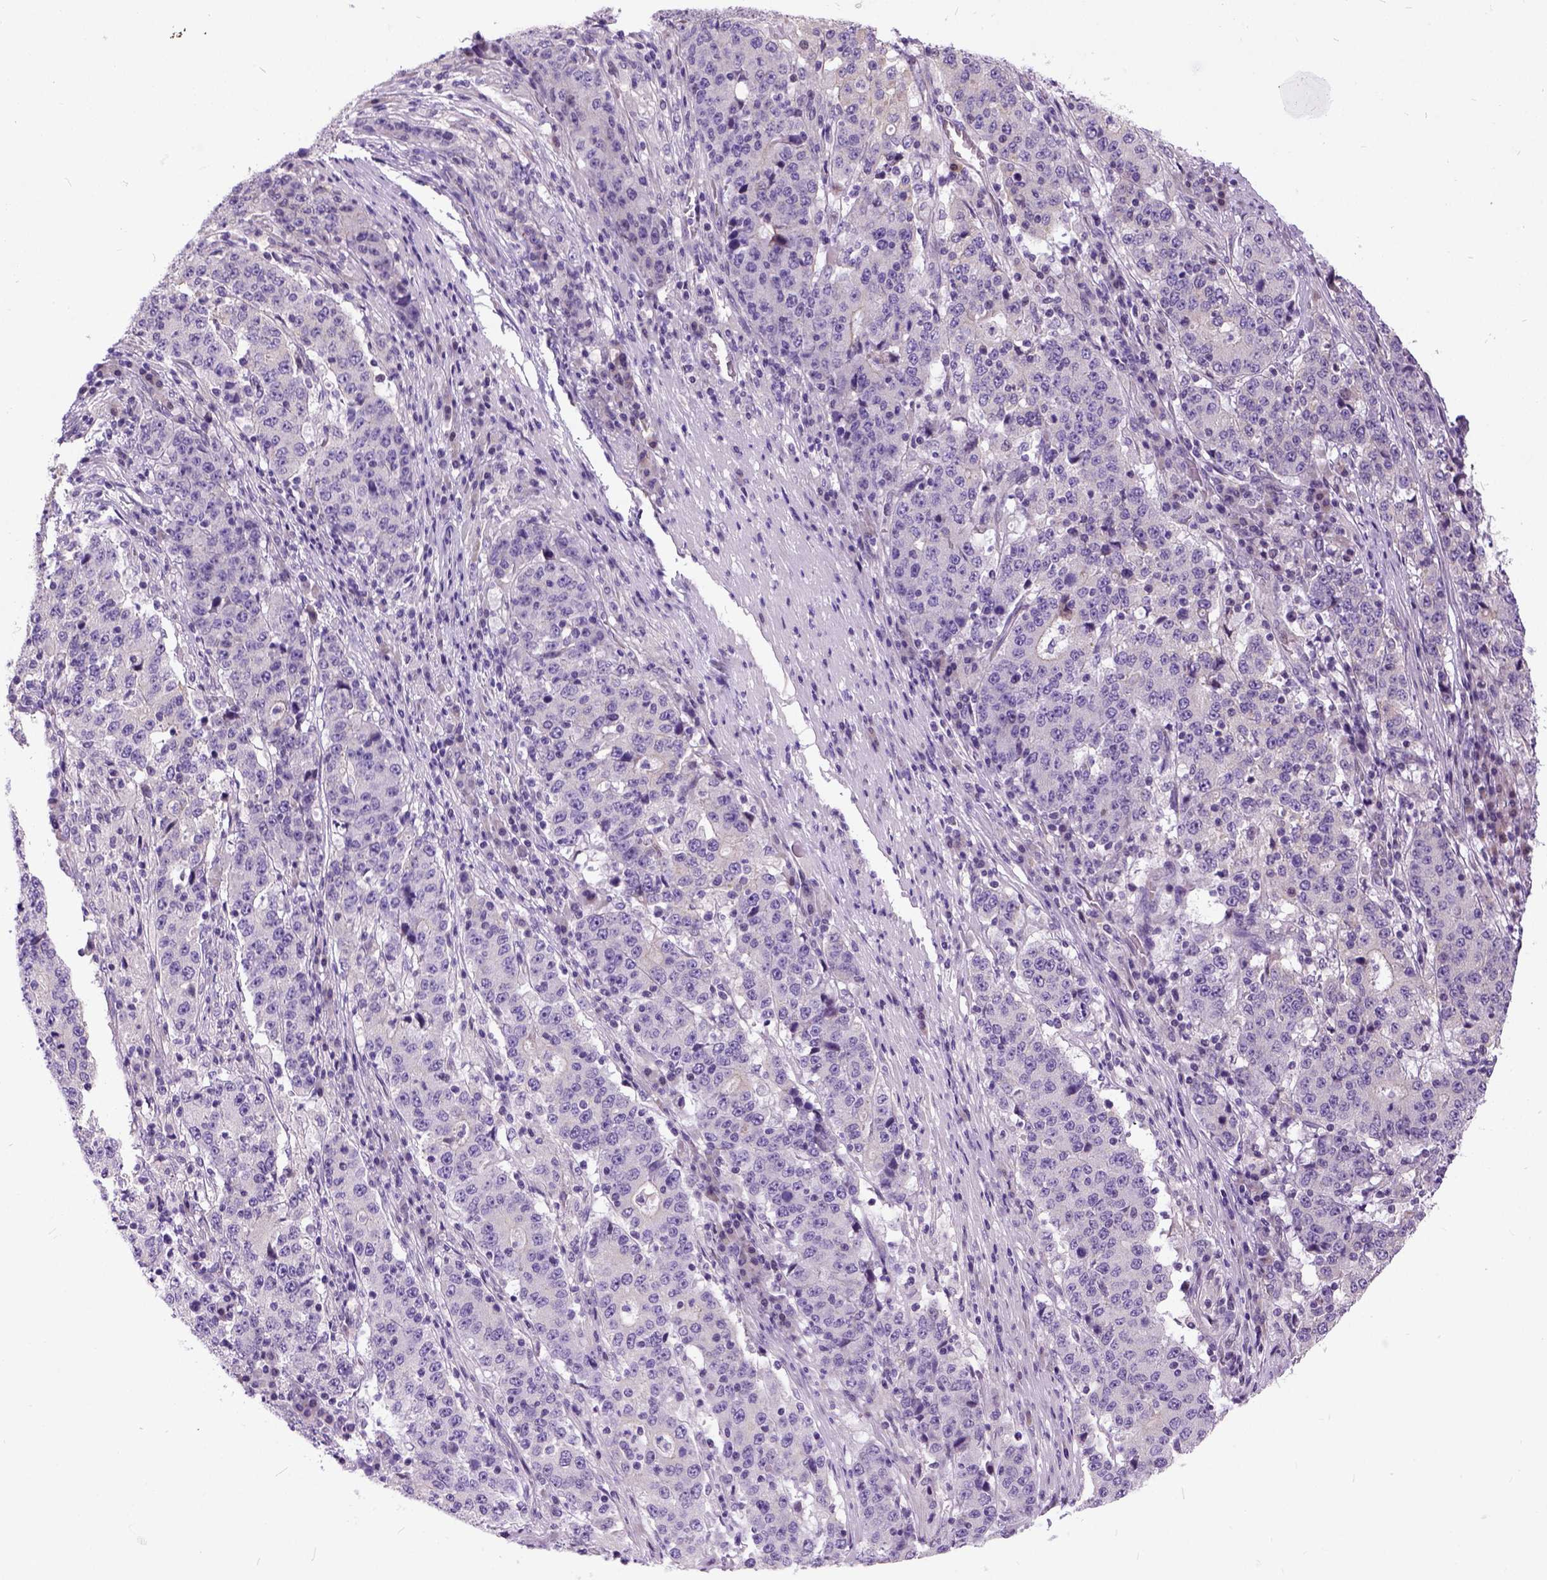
{"staining": {"intensity": "weak", "quantity": "<25%", "location": "cytoplasmic/membranous"}, "tissue": "stomach cancer", "cell_type": "Tumor cells", "image_type": "cancer", "snomed": [{"axis": "morphology", "description": "Adenocarcinoma, NOS"}, {"axis": "topography", "description": "Stomach"}], "caption": "A high-resolution micrograph shows IHC staining of stomach adenocarcinoma, which demonstrates no significant positivity in tumor cells.", "gene": "NEK5", "patient": {"sex": "male", "age": 59}}